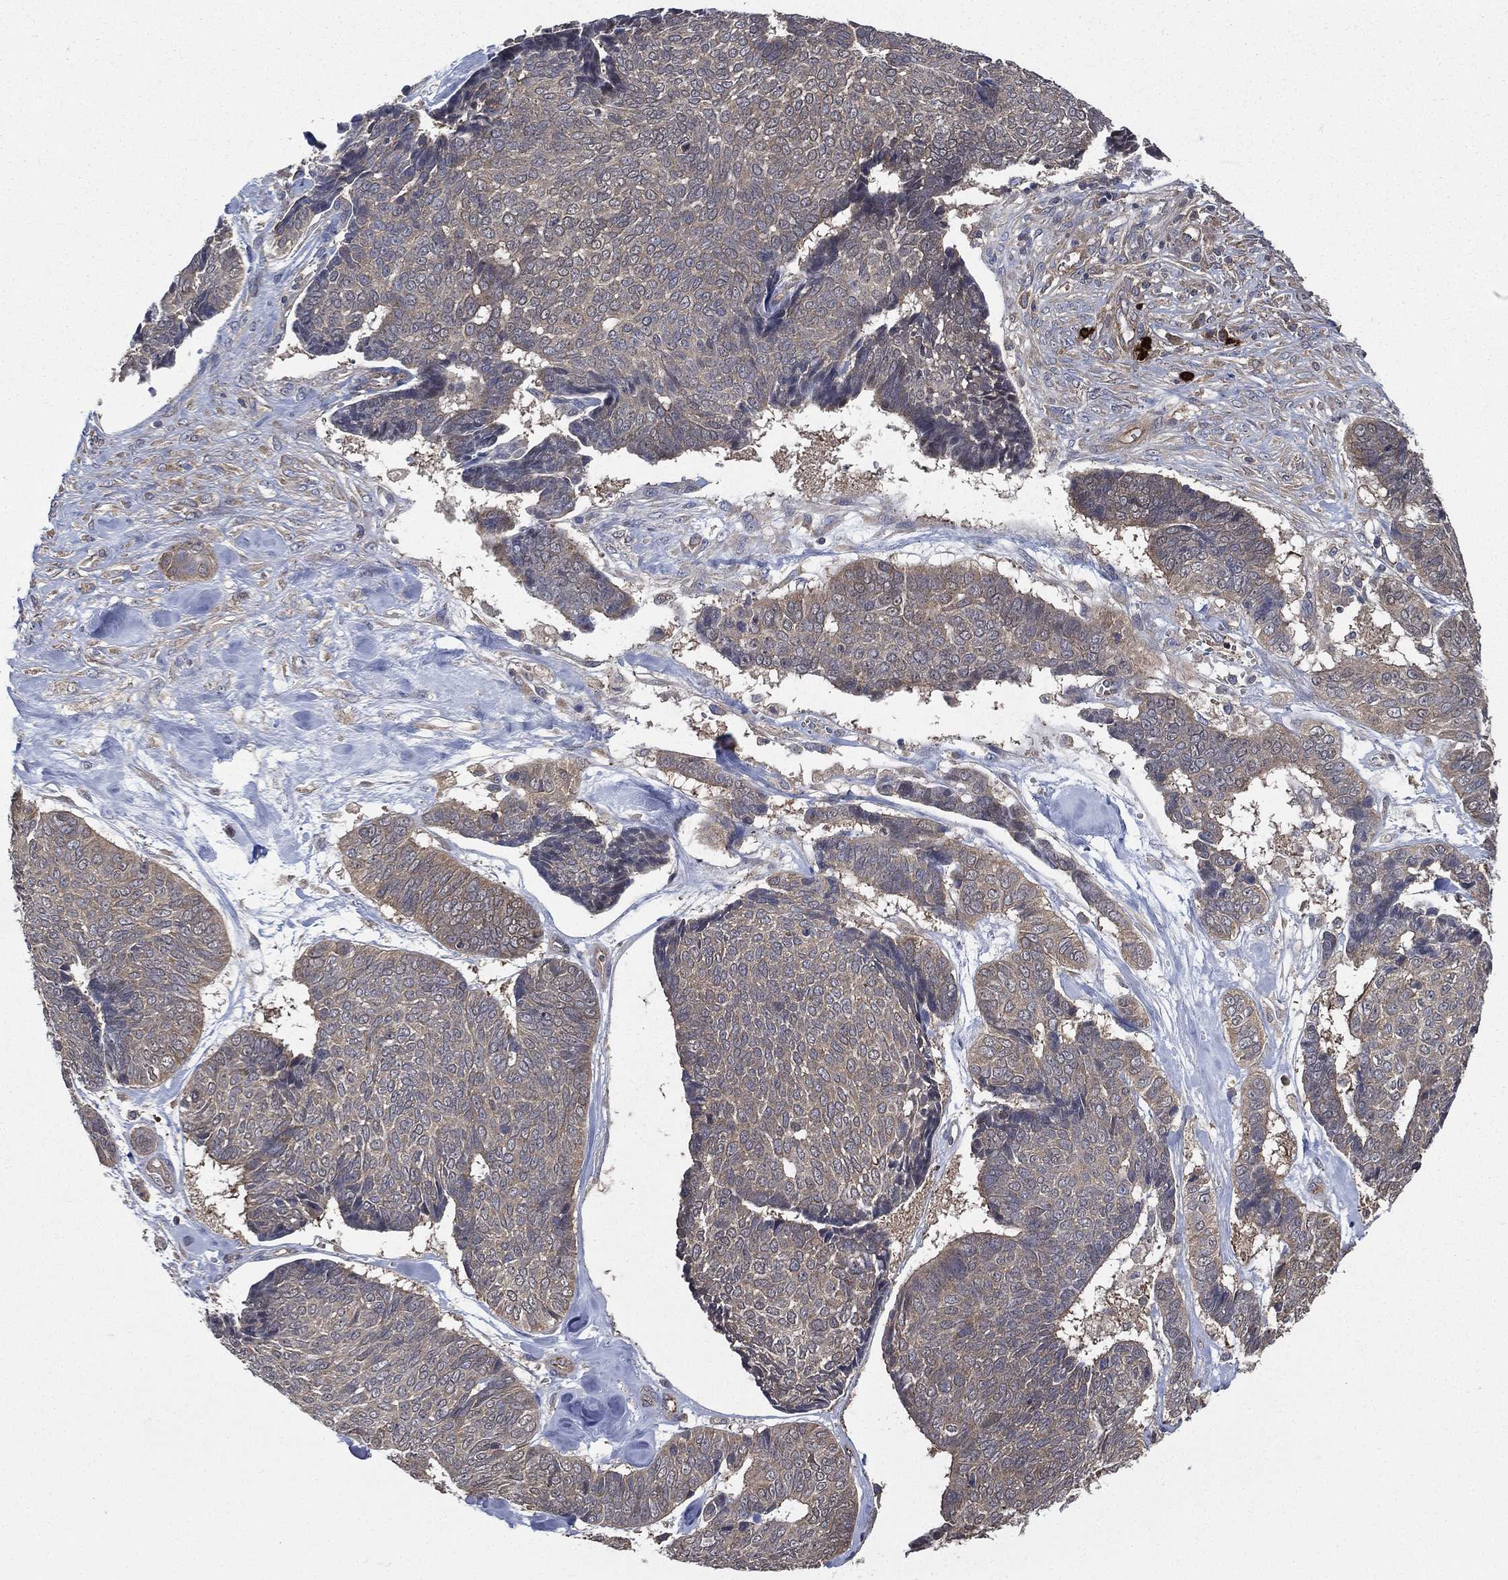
{"staining": {"intensity": "negative", "quantity": "none", "location": "none"}, "tissue": "skin cancer", "cell_type": "Tumor cells", "image_type": "cancer", "snomed": [{"axis": "morphology", "description": "Basal cell carcinoma"}, {"axis": "topography", "description": "Skin"}], "caption": "Immunohistochemical staining of human skin cancer (basal cell carcinoma) reveals no significant expression in tumor cells.", "gene": "SMPD3", "patient": {"sex": "male", "age": 86}}